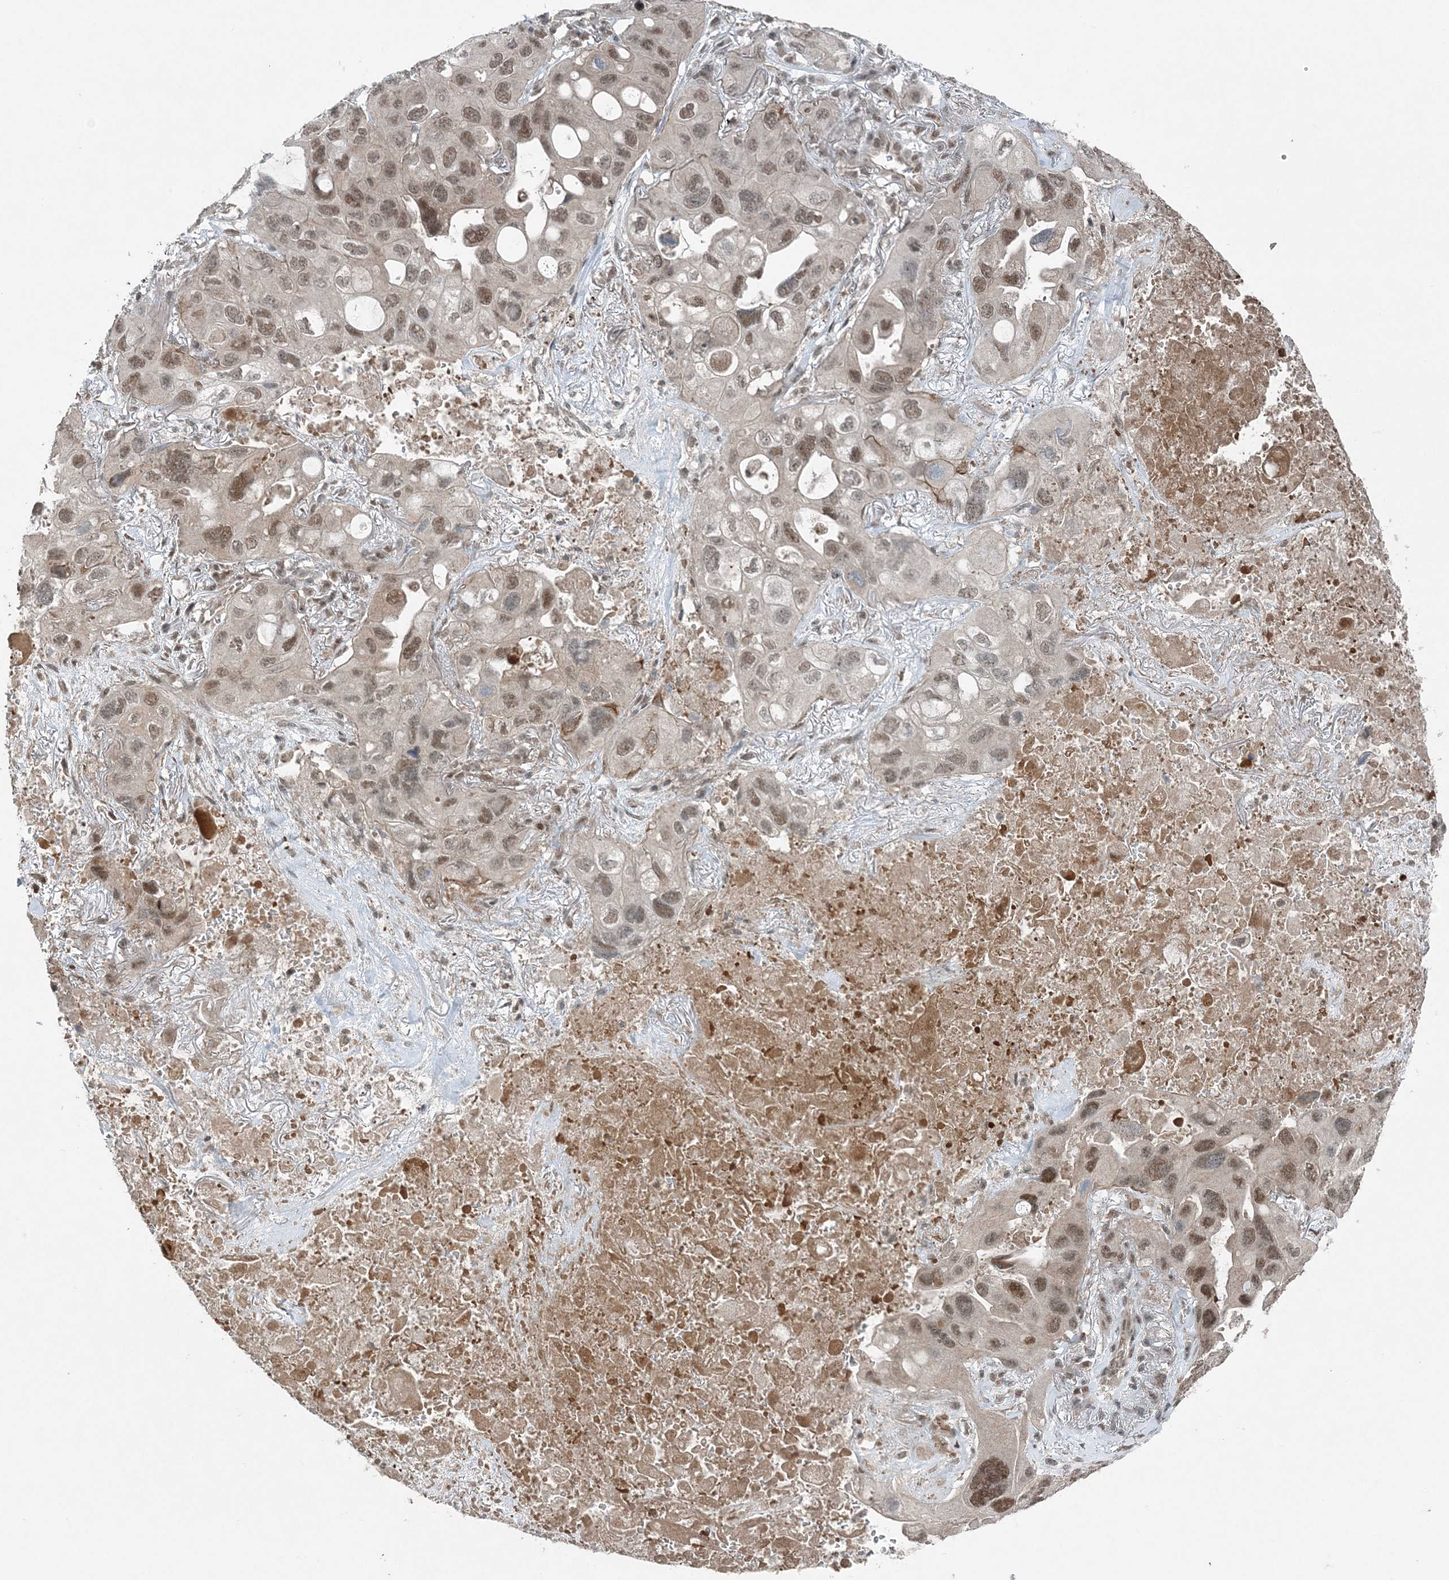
{"staining": {"intensity": "moderate", "quantity": ">75%", "location": "nuclear"}, "tissue": "lung cancer", "cell_type": "Tumor cells", "image_type": "cancer", "snomed": [{"axis": "morphology", "description": "Squamous cell carcinoma, NOS"}, {"axis": "topography", "description": "Lung"}], "caption": "Immunohistochemistry (IHC) photomicrograph of neoplastic tissue: squamous cell carcinoma (lung) stained using IHC displays medium levels of moderate protein expression localized specifically in the nuclear of tumor cells, appearing as a nuclear brown color.", "gene": "COPS7B", "patient": {"sex": "female", "age": 73}}